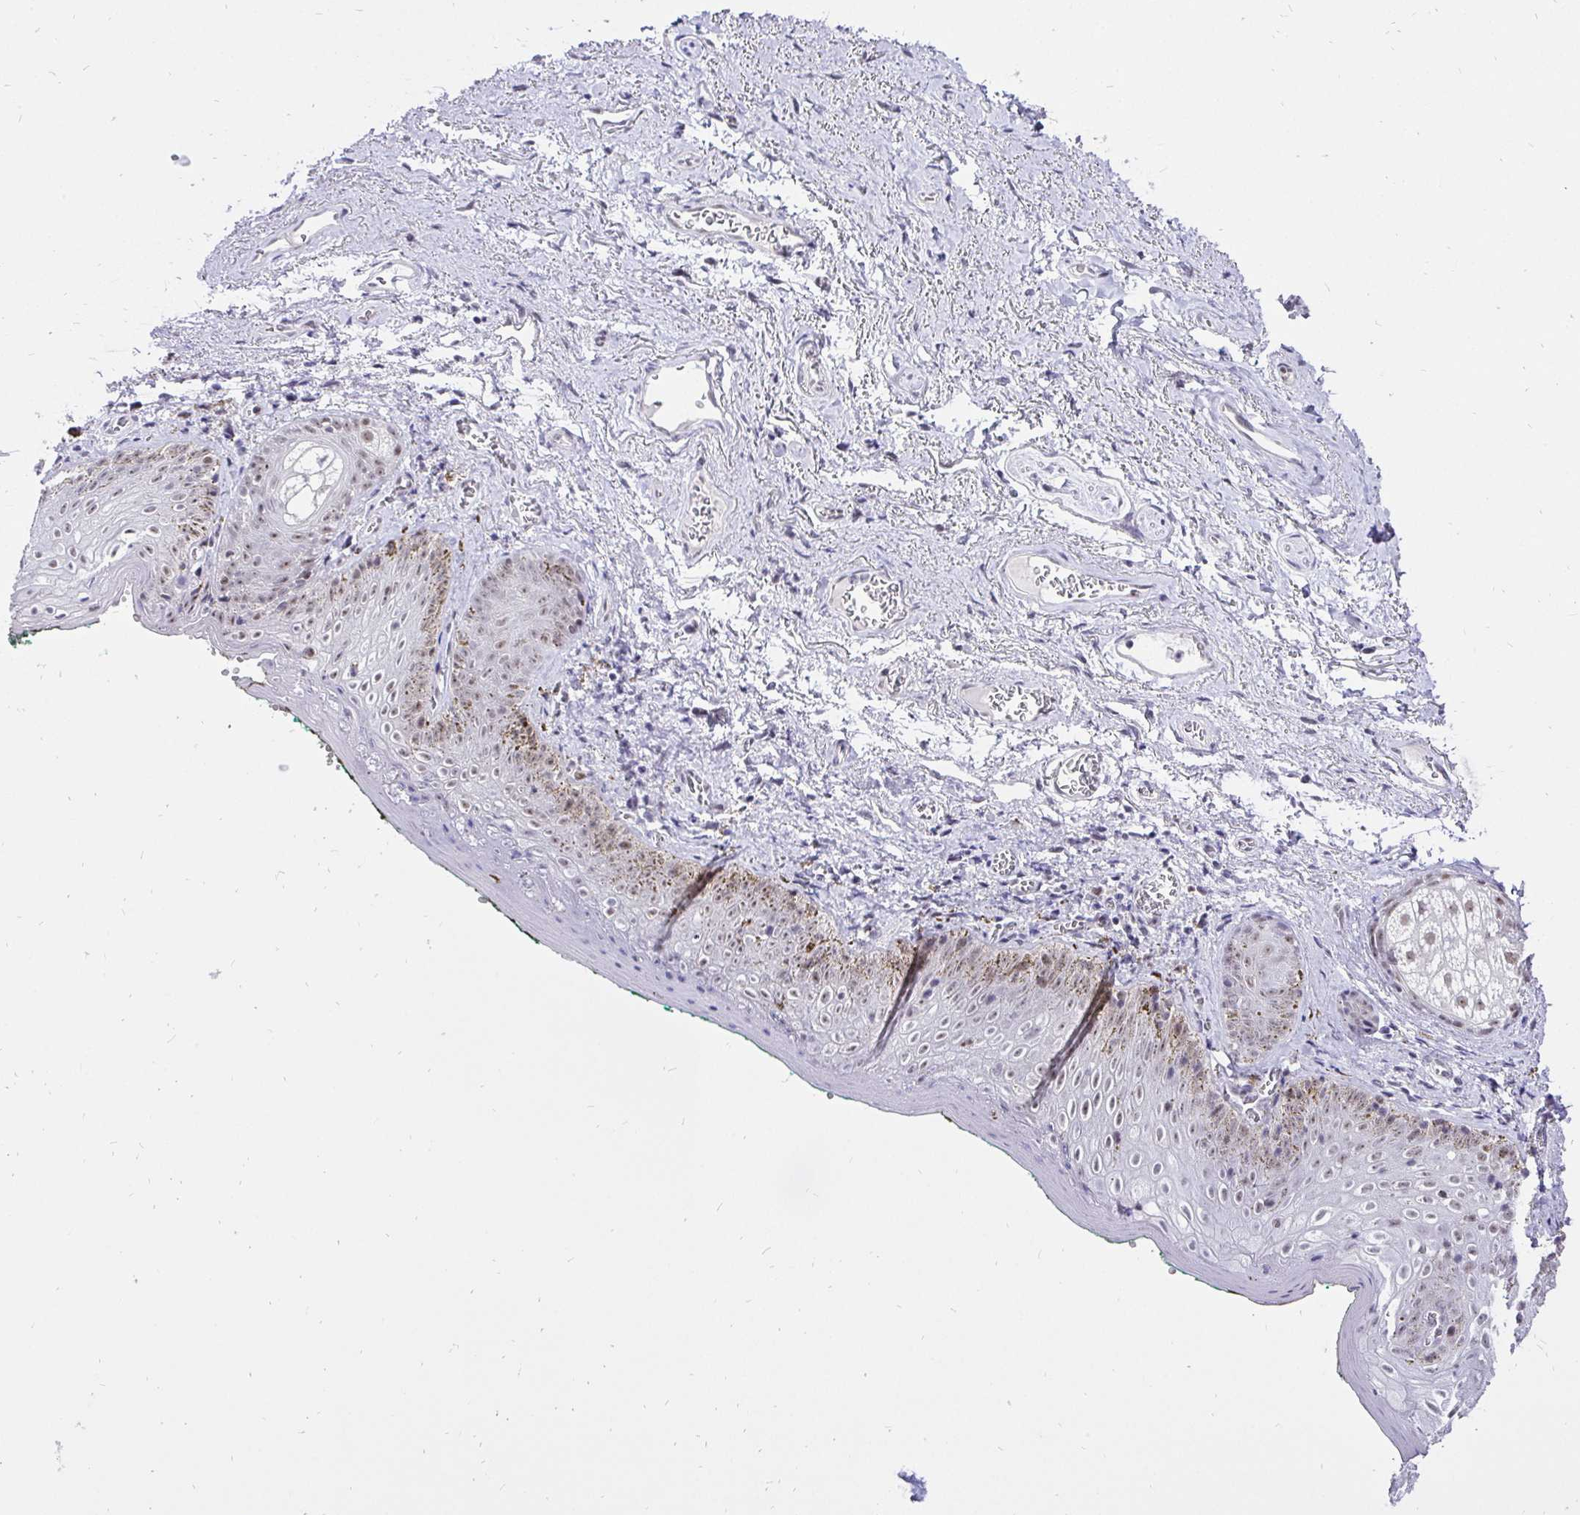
{"staining": {"intensity": "weak", "quantity": "25%-75%", "location": "nuclear"}, "tissue": "vagina", "cell_type": "Squamous epithelial cells", "image_type": "normal", "snomed": [{"axis": "morphology", "description": "Normal tissue, NOS"}, {"axis": "topography", "description": "Vulva"}, {"axis": "topography", "description": "Vagina"}, {"axis": "topography", "description": "Peripheral nerve tissue"}], "caption": "Vagina stained with DAB (3,3'-diaminobenzidine) immunohistochemistry (IHC) demonstrates low levels of weak nuclear expression in approximately 25%-75% of squamous epithelial cells. The protein is stained brown, and the nuclei are stained in blue (DAB IHC with brightfield microscopy, high magnification).", "gene": "ZNF860", "patient": {"sex": "female", "age": 66}}